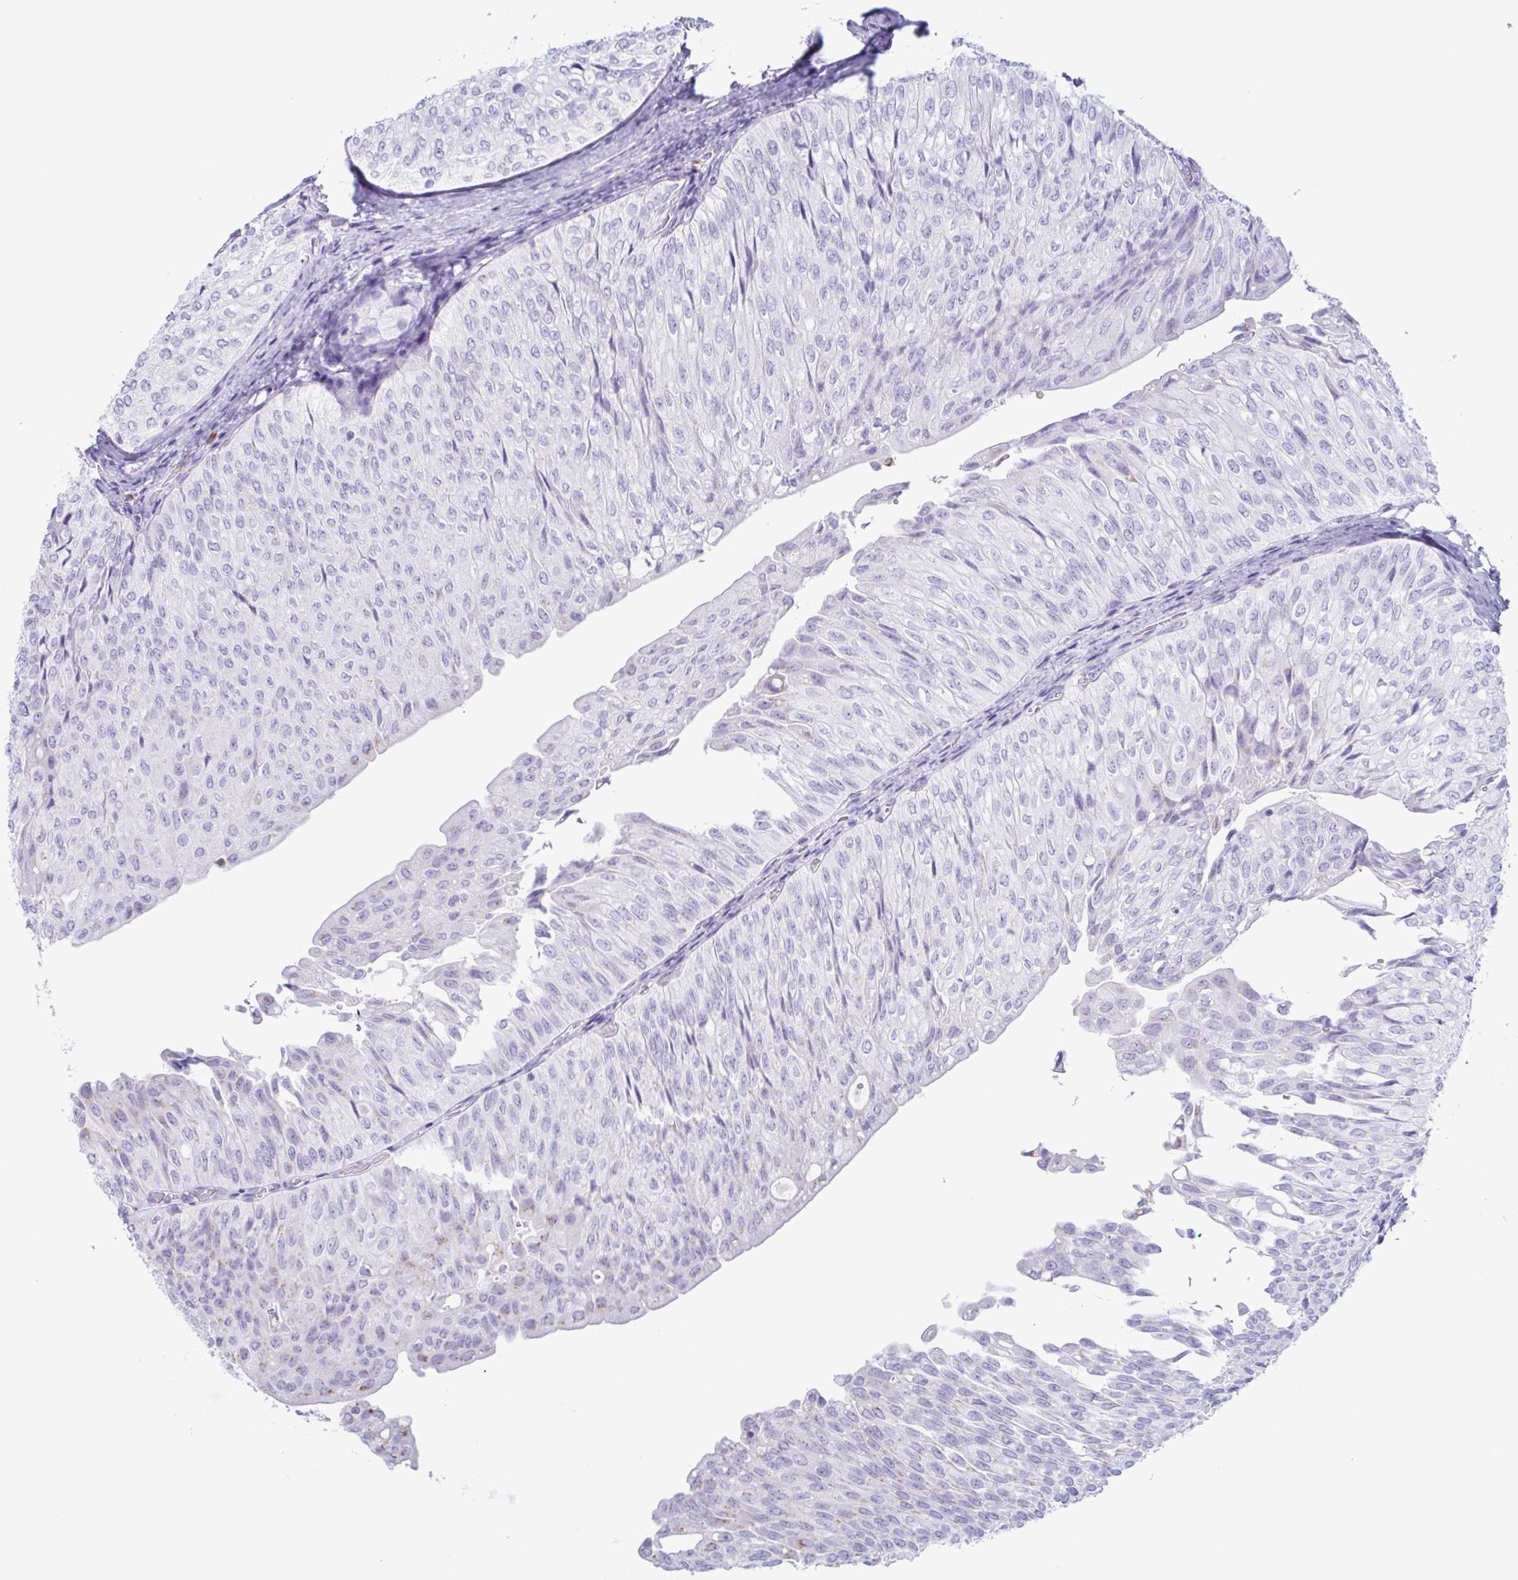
{"staining": {"intensity": "negative", "quantity": "none", "location": "none"}, "tissue": "urothelial cancer", "cell_type": "Tumor cells", "image_type": "cancer", "snomed": [{"axis": "morphology", "description": "Urothelial carcinoma, NOS"}, {"axis": "topography", "description": "Urinary bladder"}], "caption": "The immunohistochemistry image has no significant staining in tumor cells of transitional cell carcinoma tissue.", "gene": "AZU1", "patient": {"sex": "male", "age": 62}}